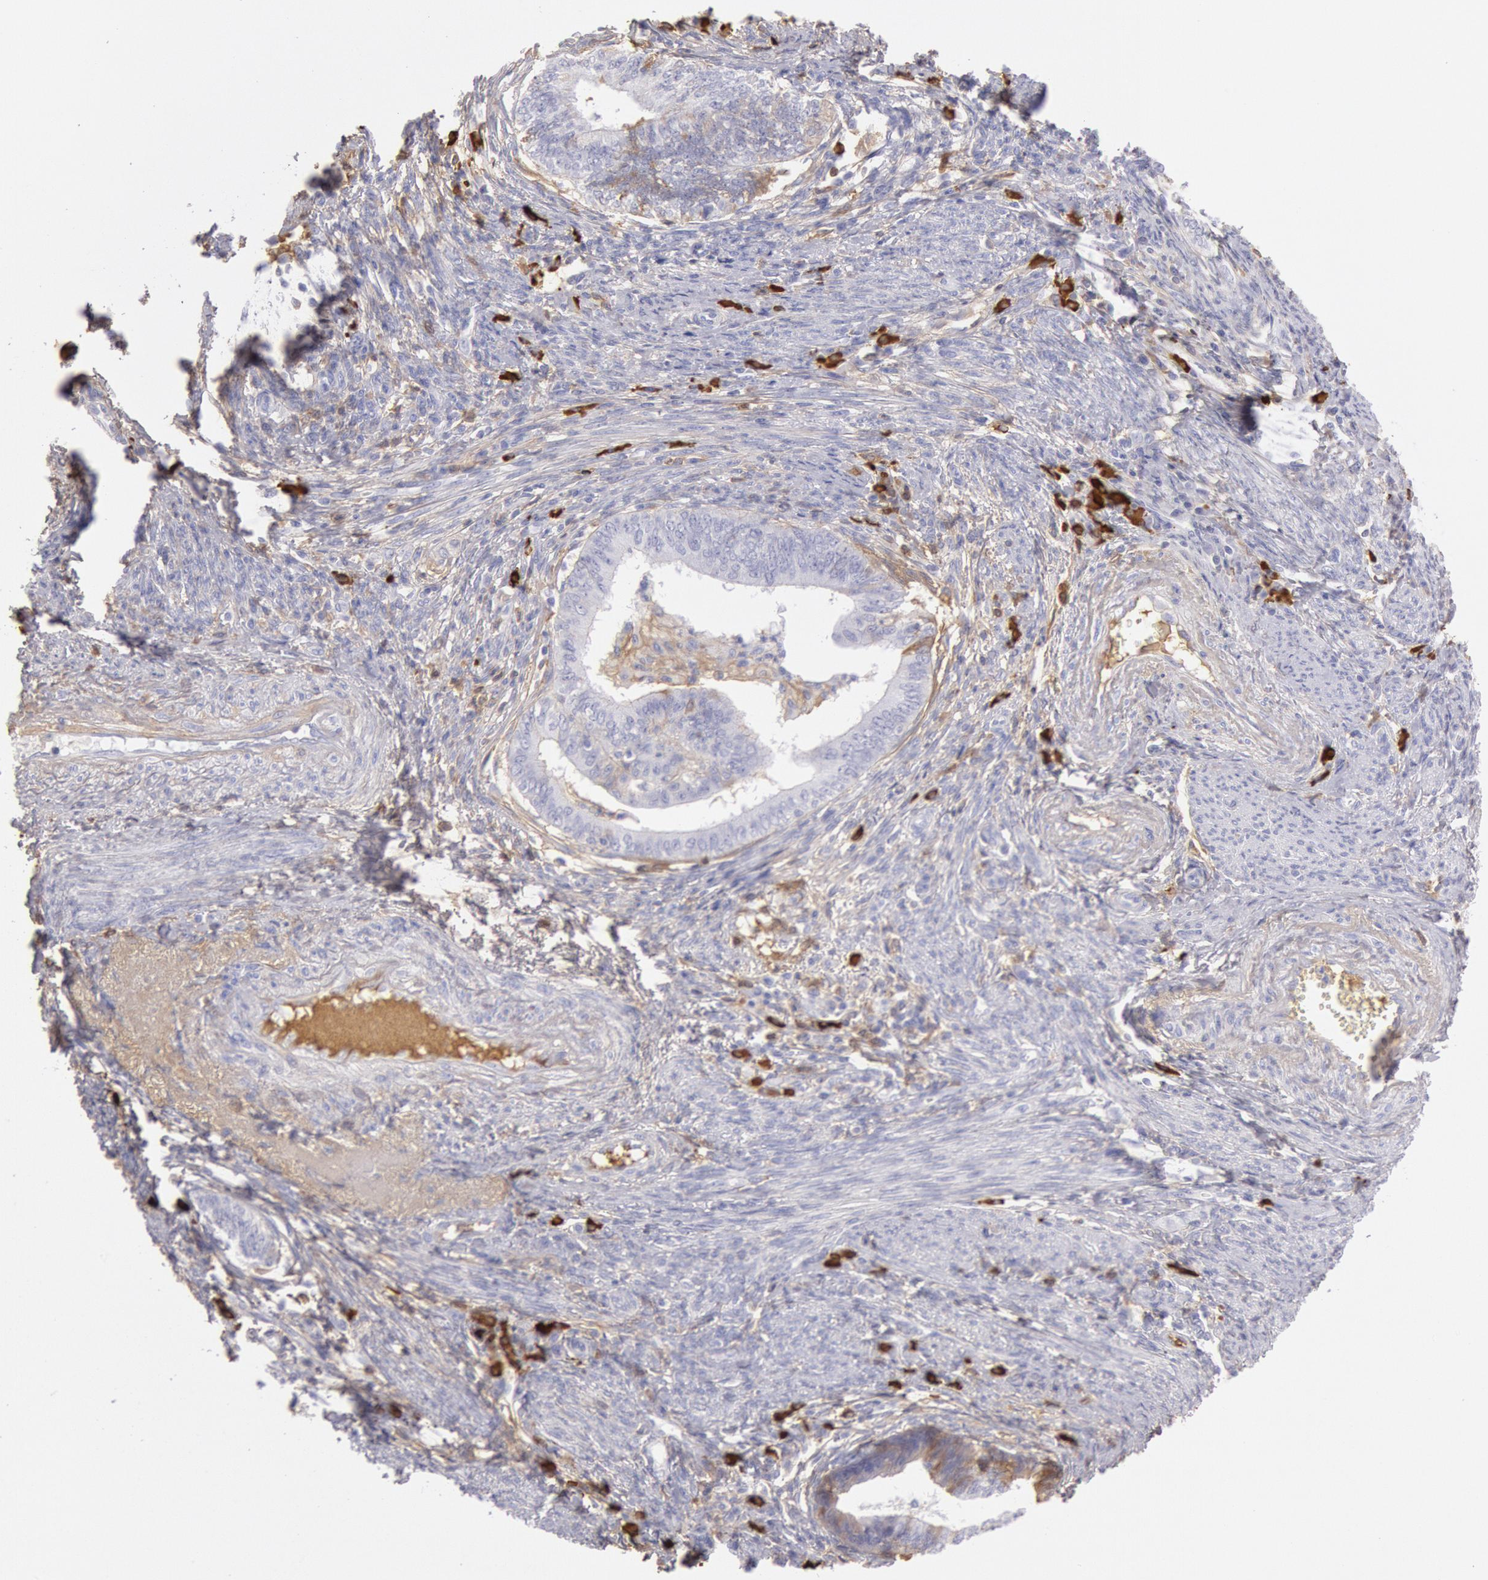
{"staining": {"intensity": "moderate", "quantity": "<25%", "location": "cytoplasmic/membranous"}, "tissue": "endometrial cancer", "cell_type": "Tumor cells", "image_type": "cancer", "snomed": [{"axis": "morphology", "description": "Adenocarcinoma, NOS"}, {"axis": "topography", "description": "Endometrium"}], "caption": "IHC micrograph of neoplastic tissue: endometrial cancer (adenocarcinoma) stained using immunohistochemistry displays low levels of moderate protein expression localized specifically in the cytoplasmic/membranous of tumor cells, appearing as a cytoplasmic/membranous brown color.", "gene": "IGHG1", "patient": {"sex": "female", "age": 66}}